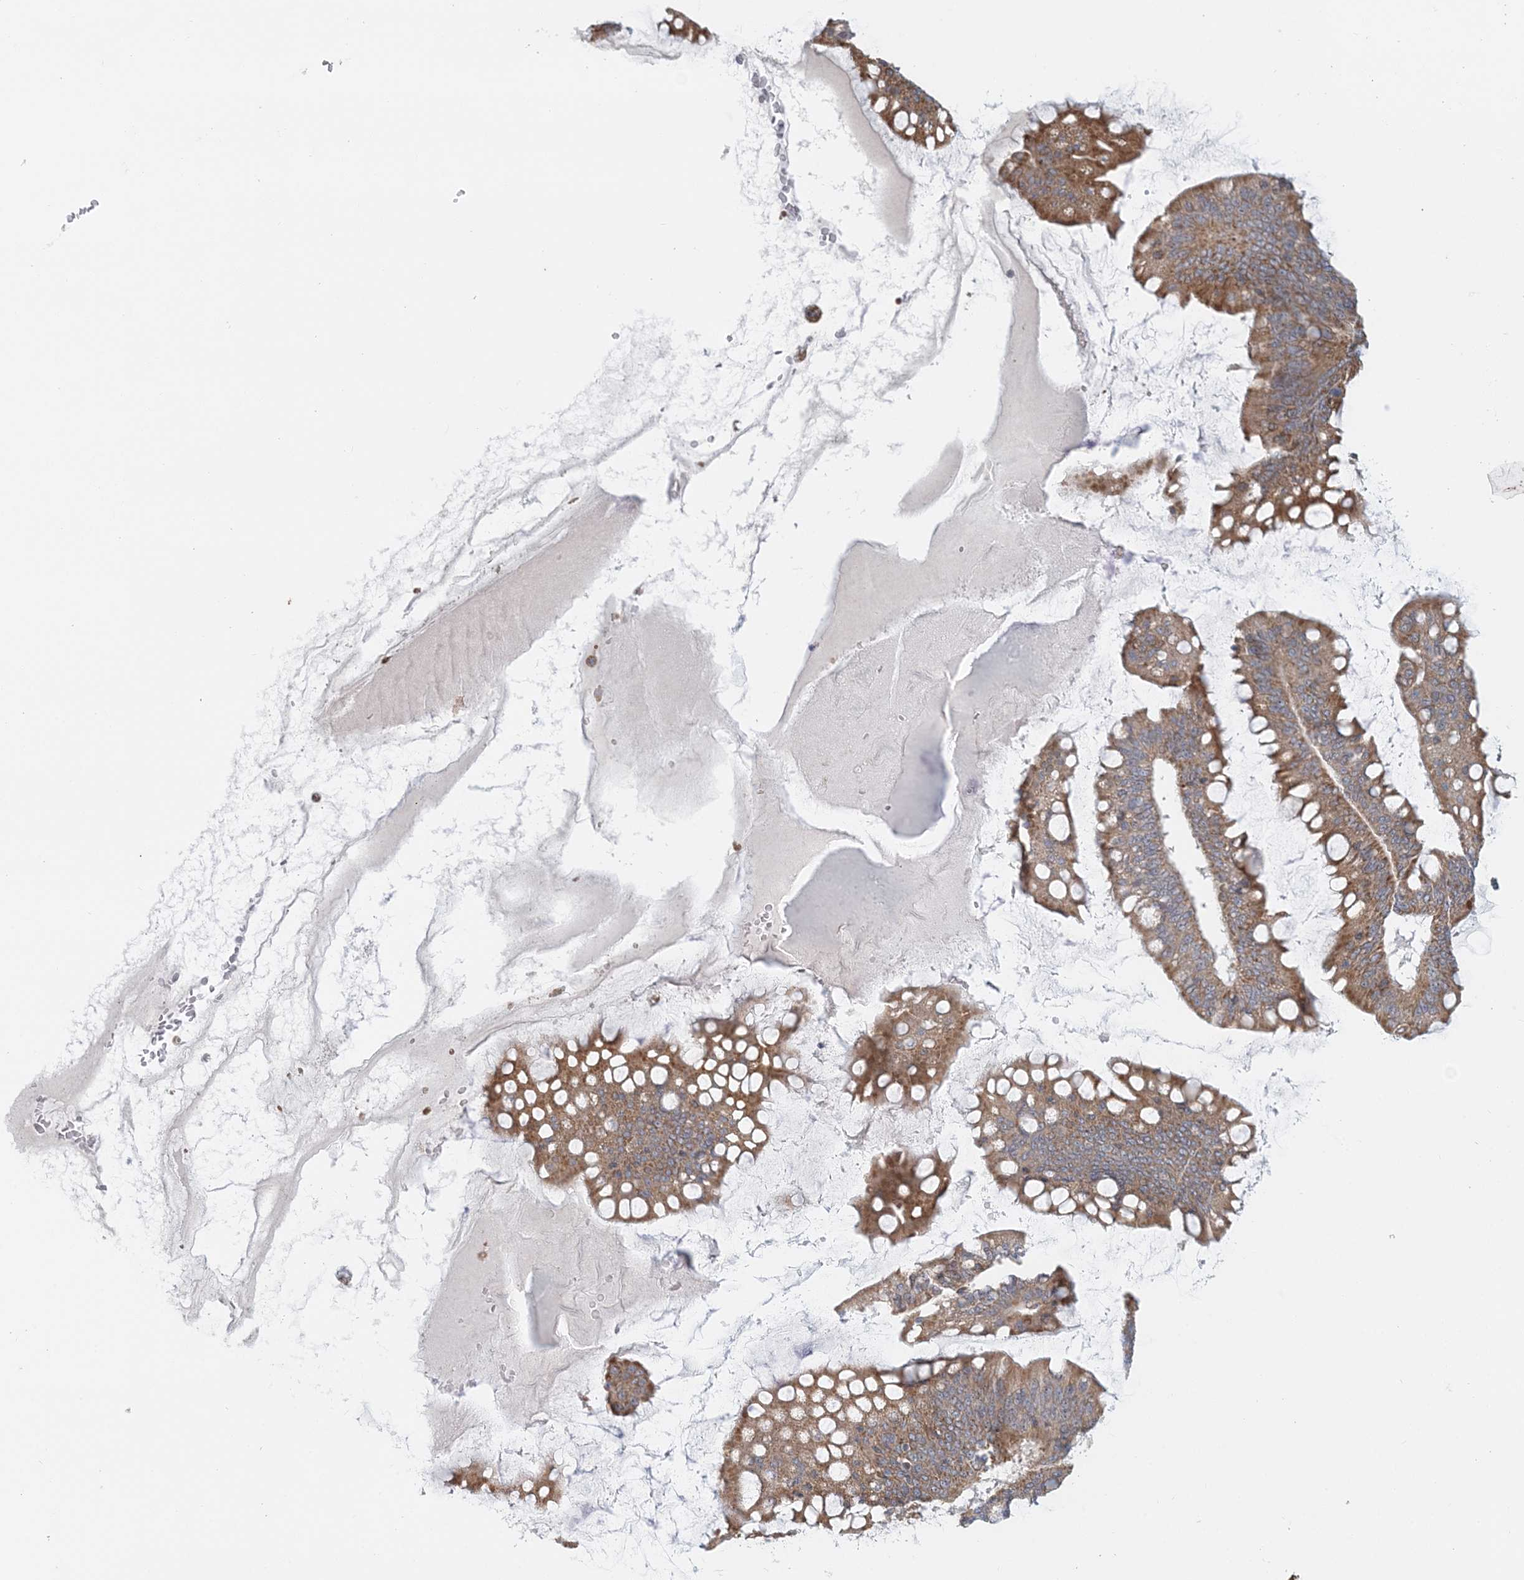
{"staining": {"intensity": "moderate", "quantity": ">75%", "location": "cytoplasmic/membranous"}, "tissue": "ovarian cancer", "cell_type": "Tumor cells", "image_type": "cancer", "snomed": [{"axis": "morphology", "description": "Cystadenocarcinoma, mucinous, NOS"}, {"axis": "topography", "description": "Ovary"}], "caption": "Tumor cells display medium levels of moderate cytoplasmic/membranous positivity in approximately >75% of cells in ovarian cancer (mucinous cystadenocarcinoma).", "gene": "PCYOX1L", "patient": {"sex": "female", "age": 73}}